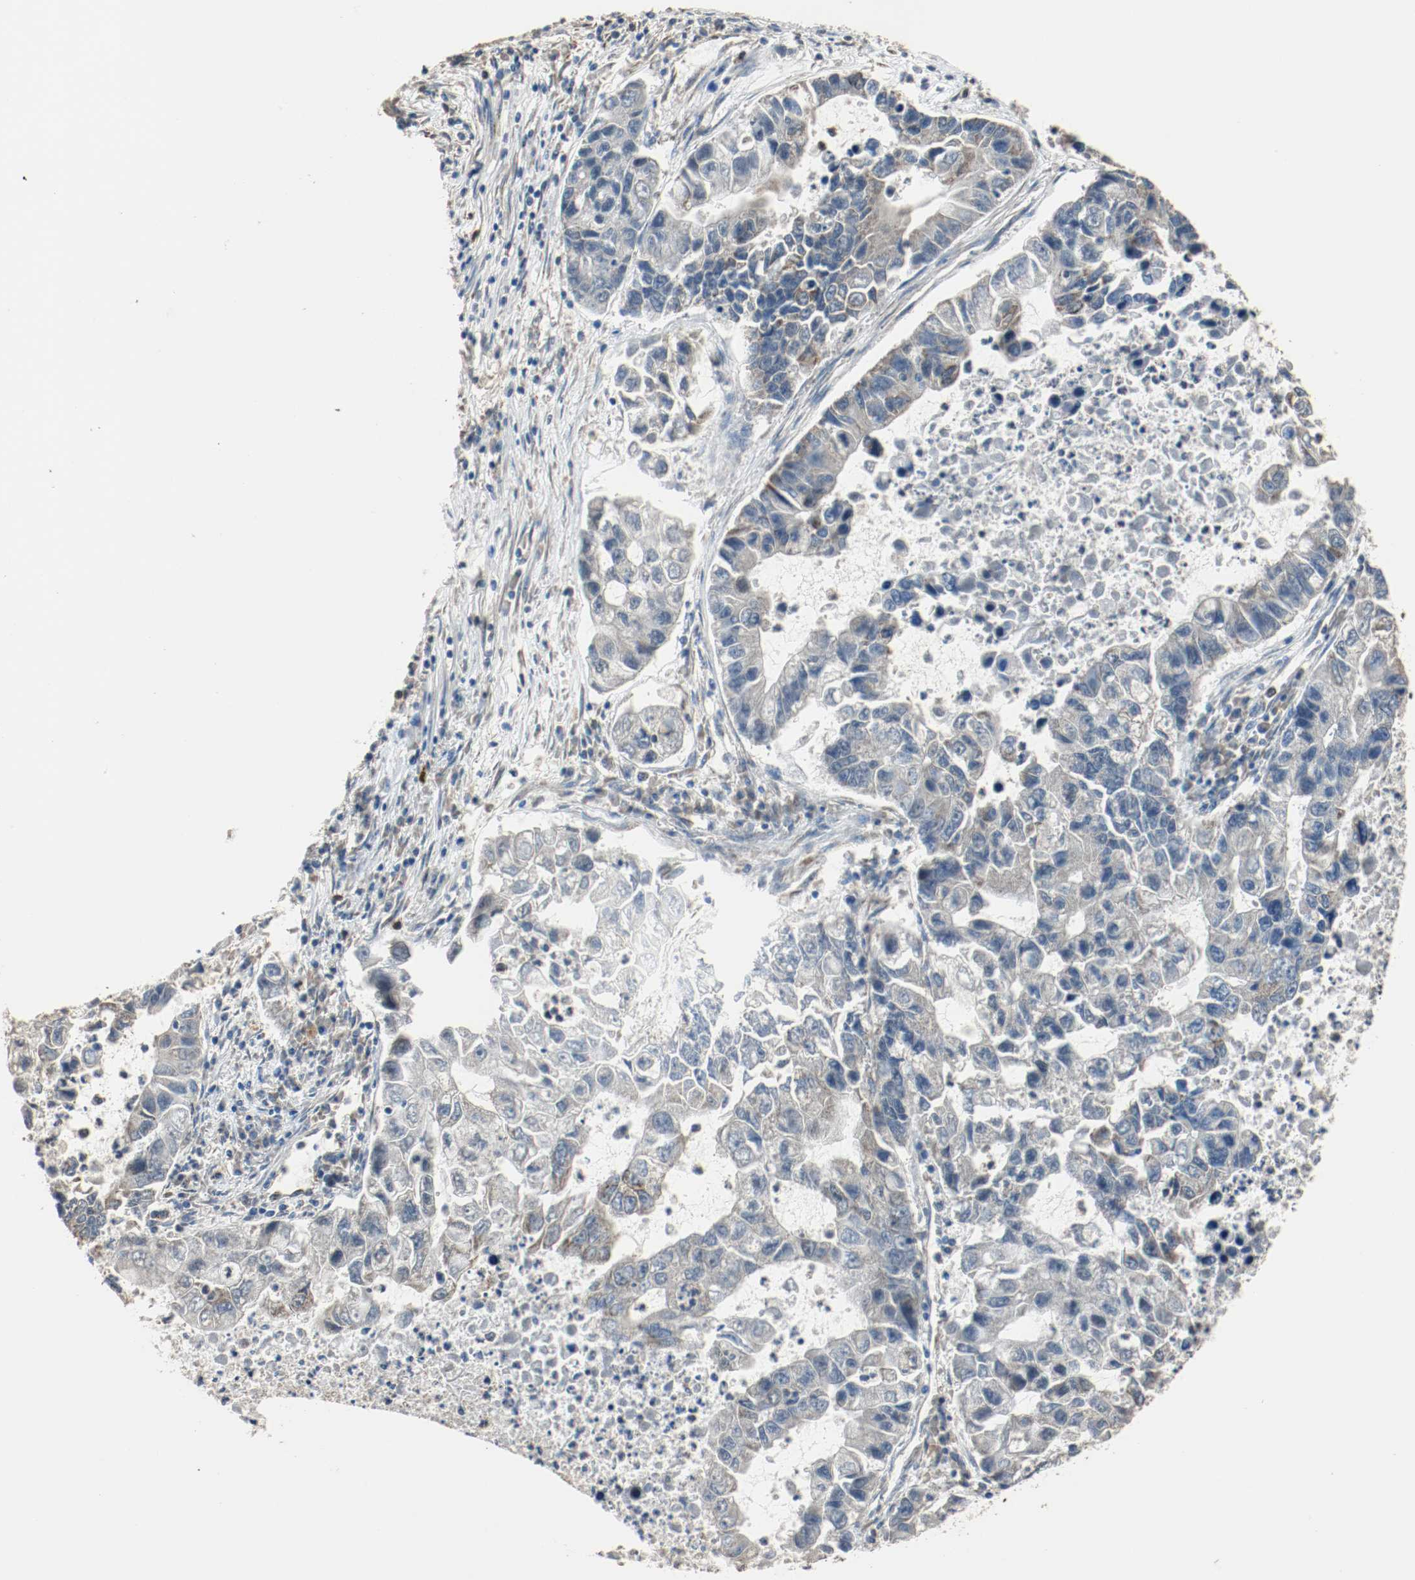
{"staining": {"intensity": "moderate", "quantity": "25%-75%", "location": "cytoplasmic/membranous"}, "tissue": "lung cancer", "cell_type": "Tumor cells", "image_type": "cancer", "snomed": [{"axis": "morphology", "description": "Adenocarcinoma, NOS"}, {"axis": "topography", "description": "Lung"}], "caption": "Immunohistochemical staining of lung cancer (adenocarcinoma) exhibits medium levels of moderate cytoplasmic/membranous expression in about 25%-75% of tumor cells.", "gene": "ALDH4A1", "patient": {"sex": "female", "age": 51}}